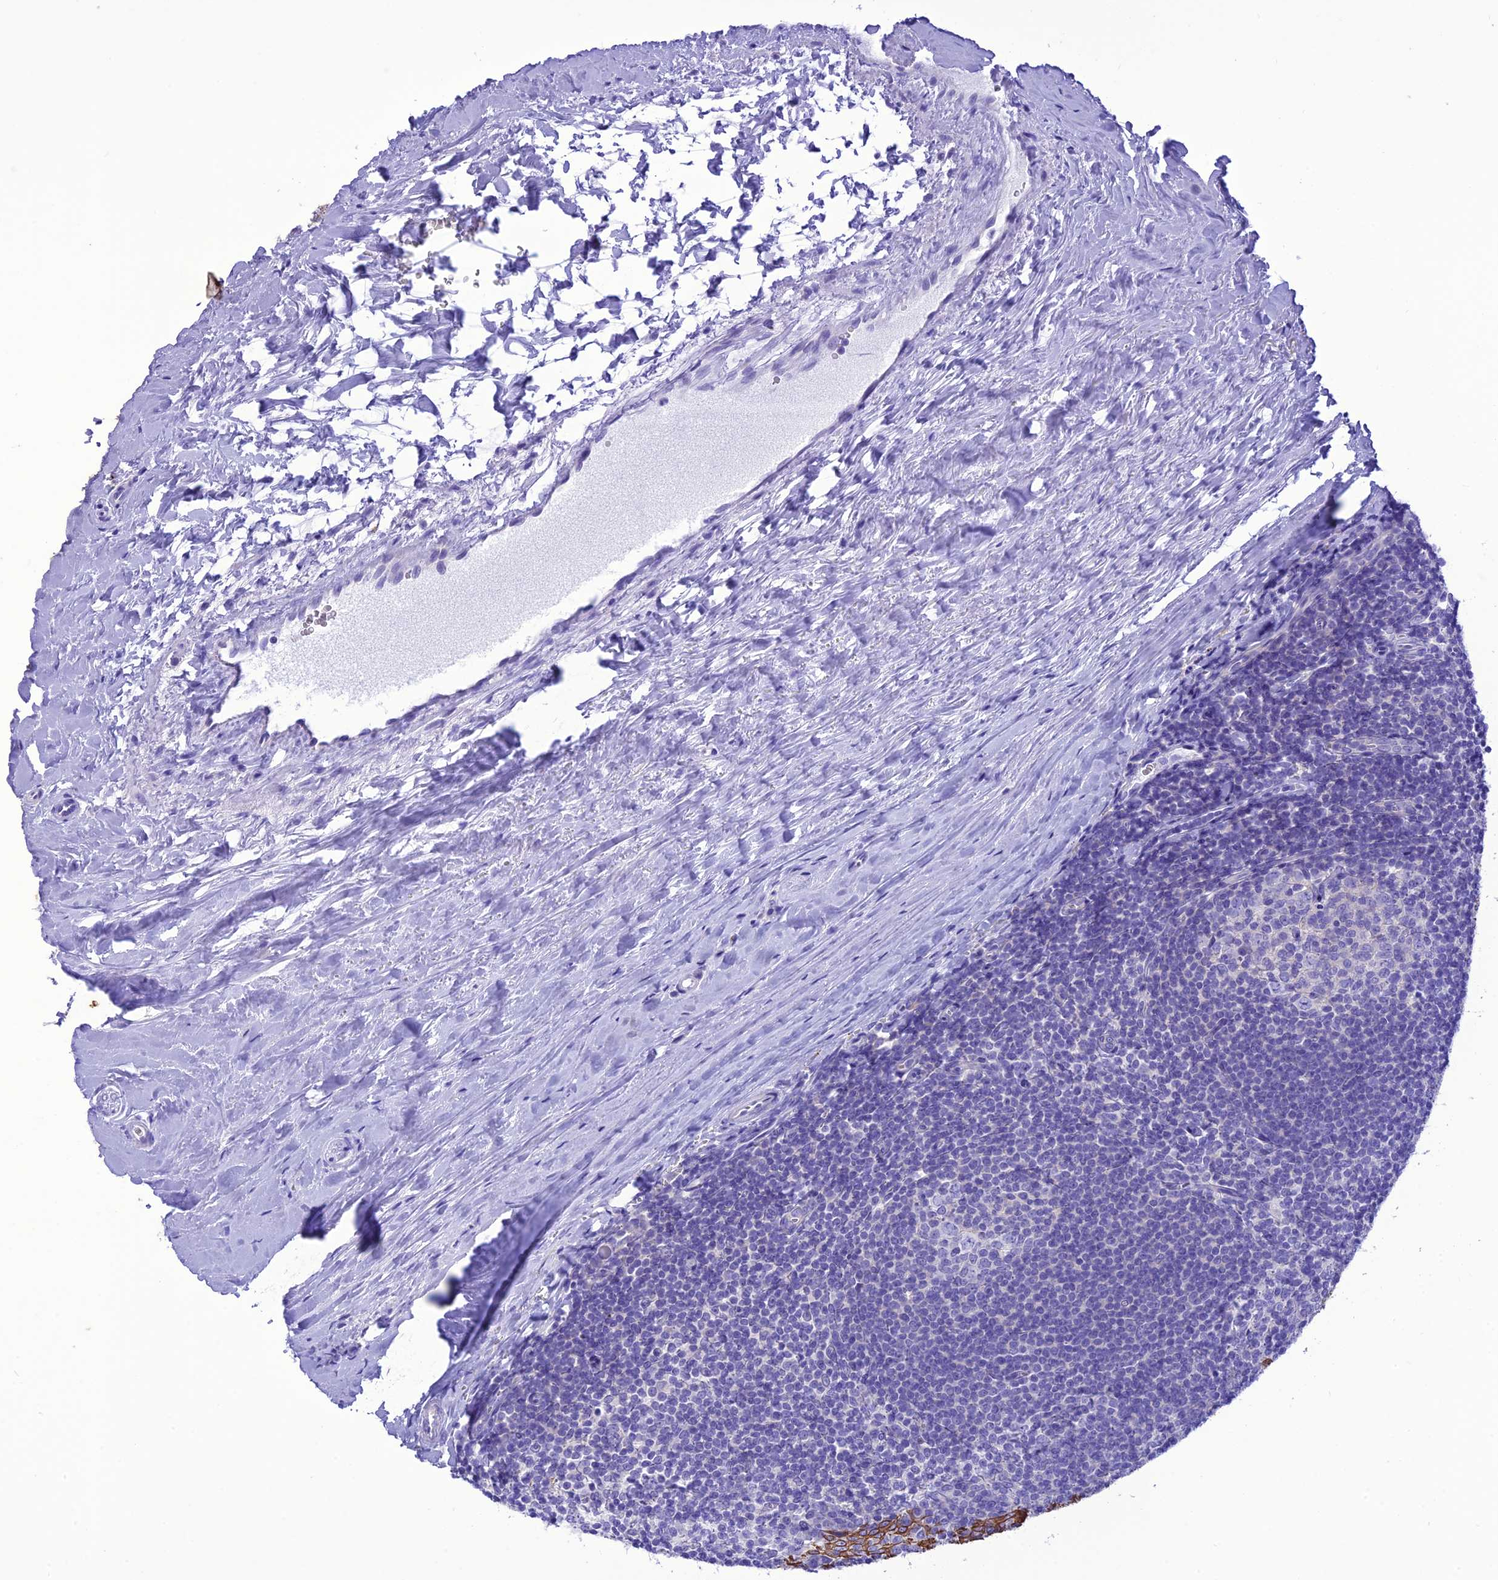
{"staining": {"intensity": "negative", "quantity": "none", "location": "none"}, "tissue": "tonsil", "cell_type": "Germinal center cells", "image_type": "normal", "snomed": [{"axis": "morphology", "description": "Normal tissue, NOS"}, {"axis": "topography", "description": "Tonsil"}], "caption": "Immunohistochemistry (IHC) photomicrograph of unremarkable human tonsil stained for a protein (brown), which shows no expression in germinal center cells. (DAB IHC with hematoxylin counter stain).", "gene": "VPS52", "patient": {"sex": "male", "age": 27}}